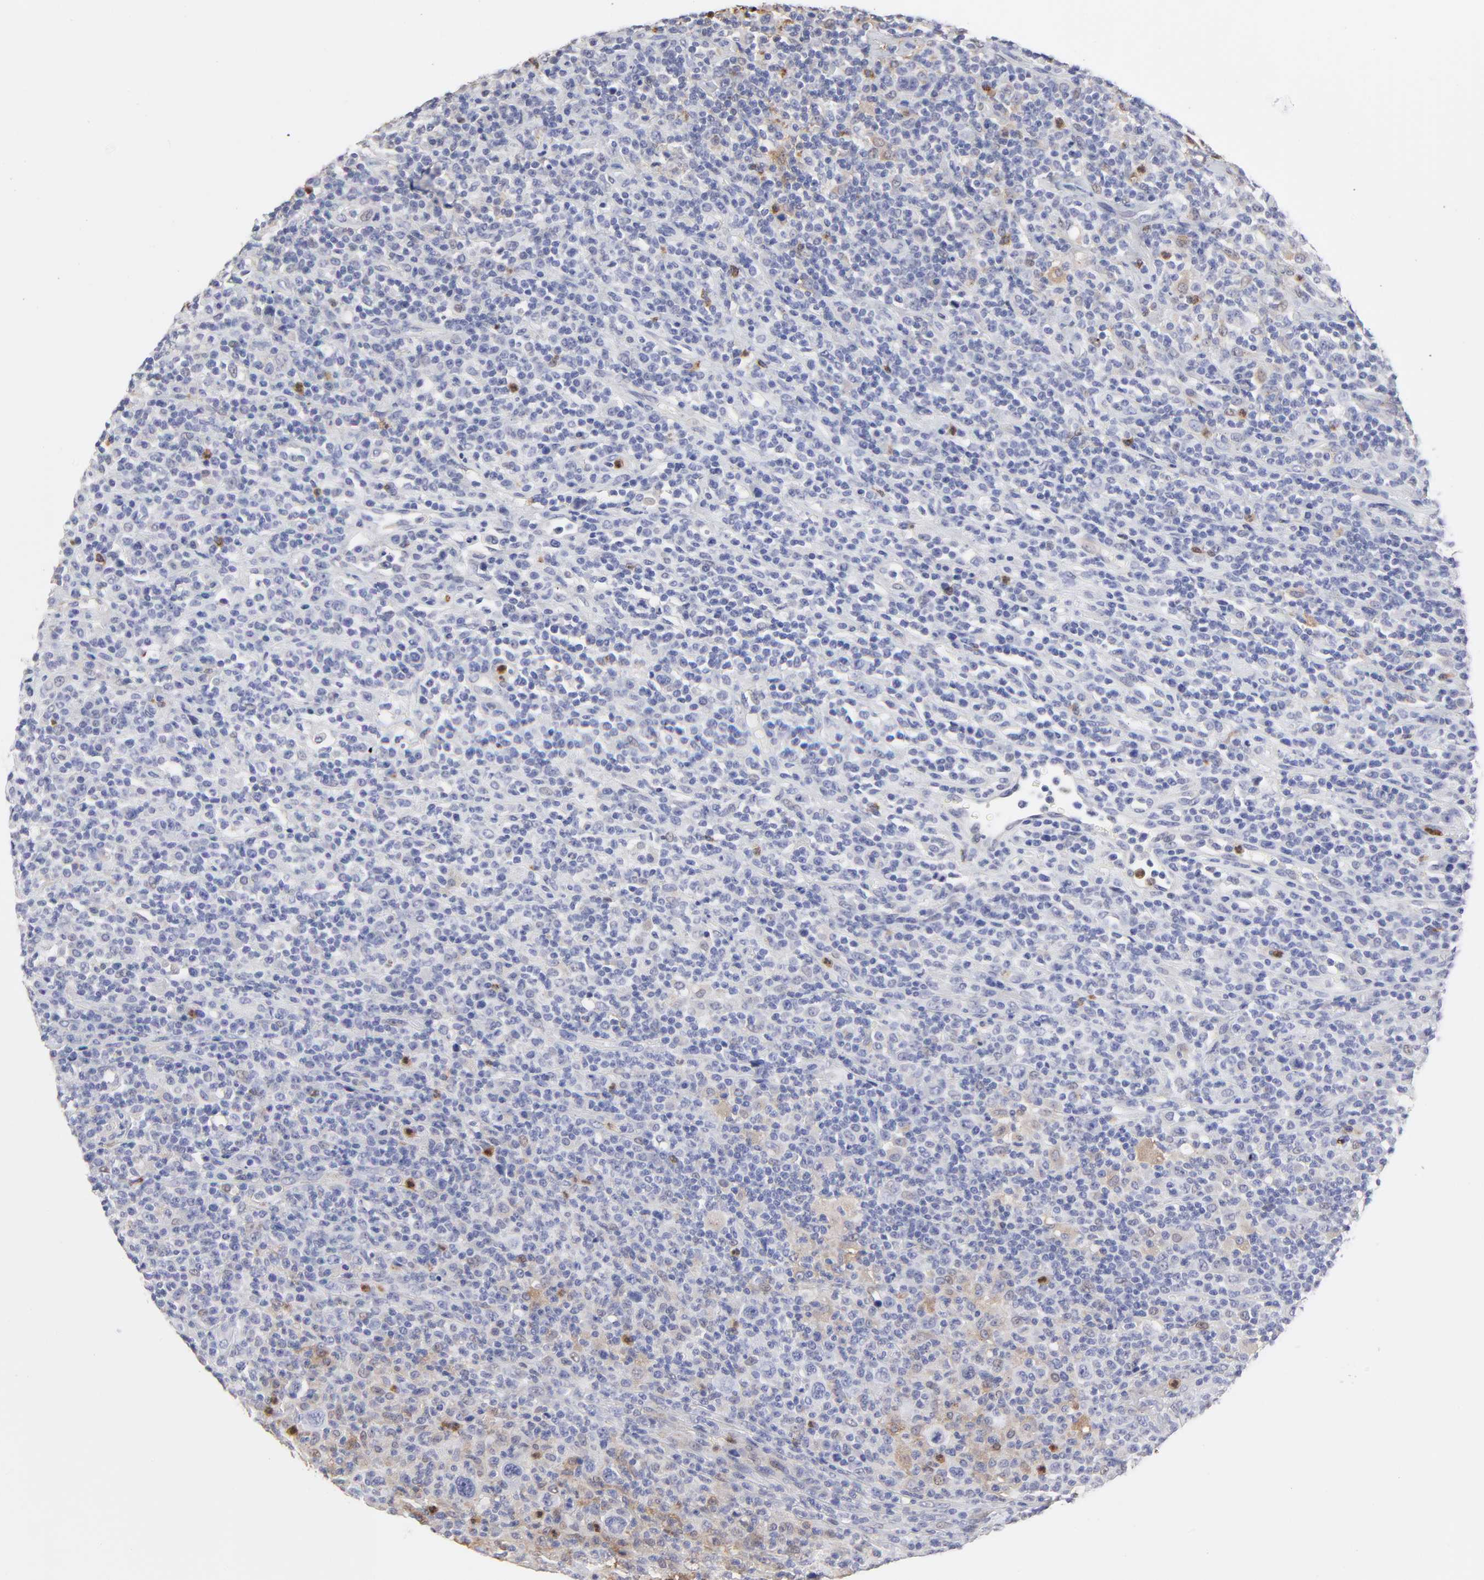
{"staining": {"intensity": "moderate", "quantity": "<25%", "location": "nuclear"}, "tissue": "lymphoma", "cell_type": "Tumor cells", "image_type": "cancer", "snomed": [{"axis": "morphology", "description": "Hodgkin's disease, NOS"}, {"axis": "topography", "description": "Lymph node"}], "caption": "Immunohistochemistry (IHC) photomicrograph of human lymphoma stained for a protein (brown), which shows low levels of moderate nuclear expression in about <25% of tumor cells.", "gene": "SMARCA1", "patient": {"sex": "male", "age": 65}}